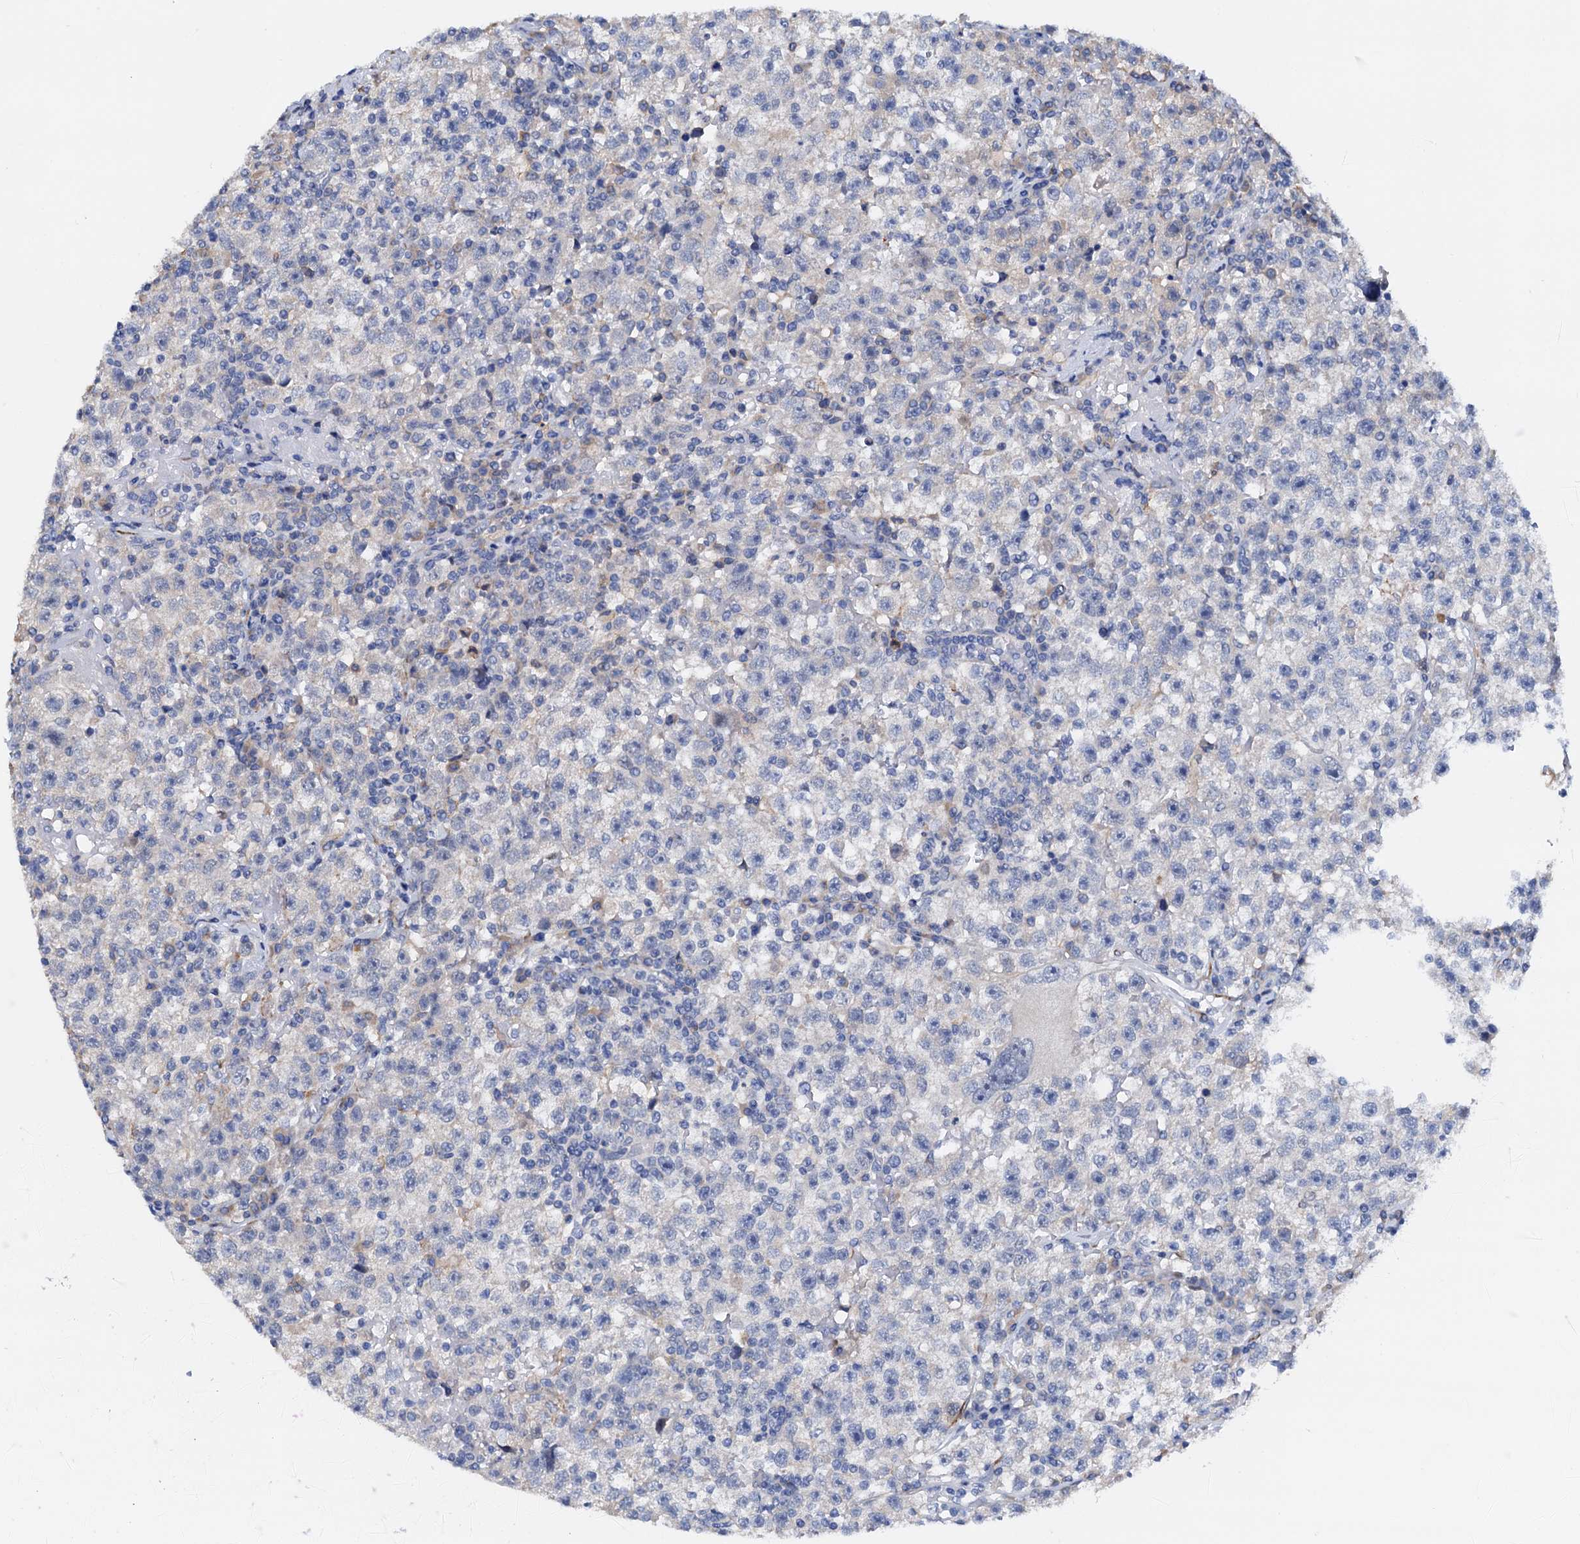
{"staining": {"intensity": "negative", "quantity": "none", "location": "none"}, "tissue": "testis cancer", "cell_type": "Tumor cells", "image_type": "cancer", "snomed": [{"axis": "morphology", "description": "Seminoma, NOS"}, {"axis": "topography", "description": "Testis"}], "caption": "Human testis seminoma stained for a protein using immunohistochemistry reveals no staining in tumor cells.", "gene": "RASSF9", "patient": {"sex": "male", "age": 22}}